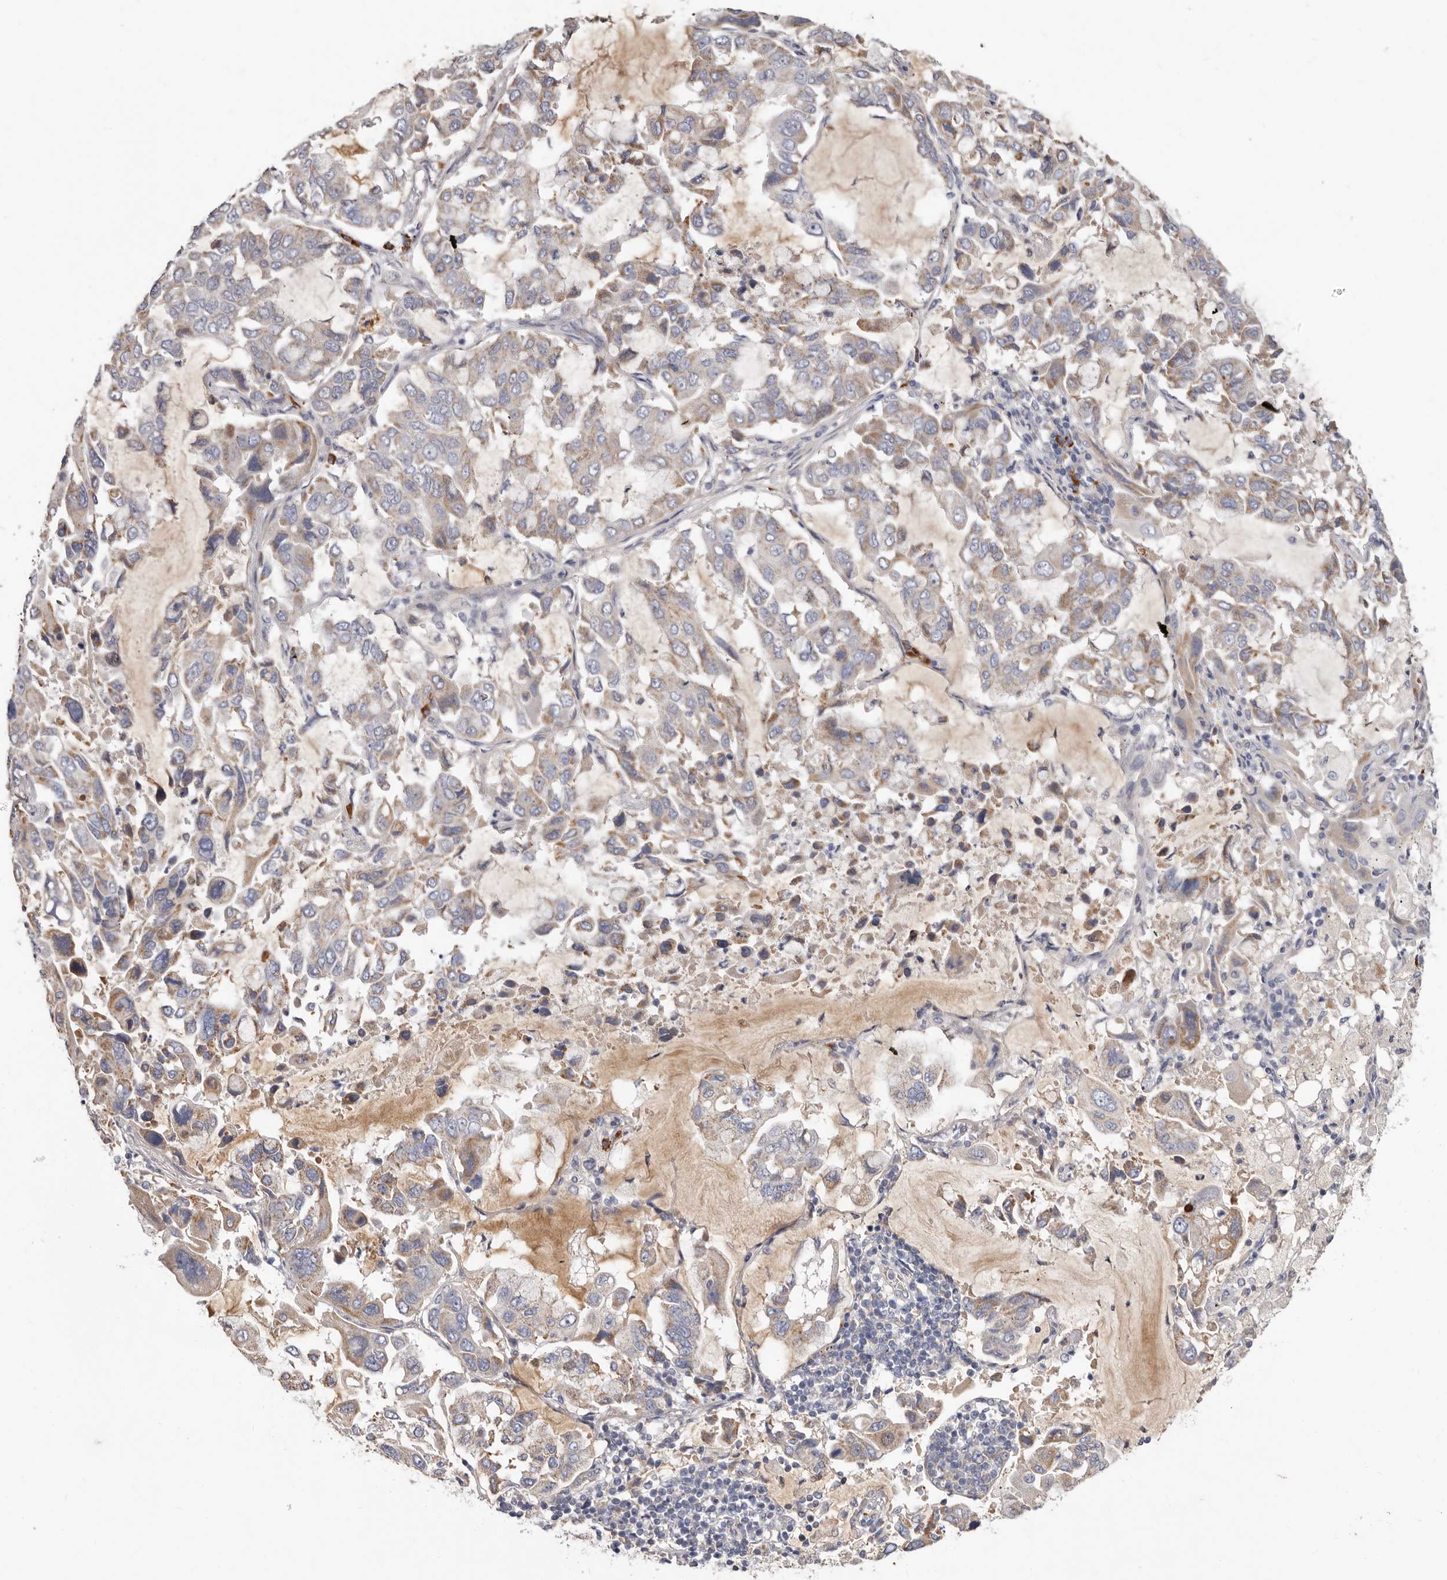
{"staining": {"intensity": "weak", "quantity": "25%-75%", "location": "cytoplasmic/membranous"}, "tissue": "lung cancer", "cell_type": "Tumor cells", "image_type": "cancer", "snomed": [{"axis": "morphology", "description": "Adenocarcinoma, NOS"}, {"axis": "topography", "description": "Lung"}], "caption": "This image exhibits IHC staining of human adenocarcinoma (lung), with low weak cytoplasmic/membranous expression in approximately 25%-75% of tumor cells.", "gene": "SPTA1", "patient": {"sex": "male", "age": 64}}